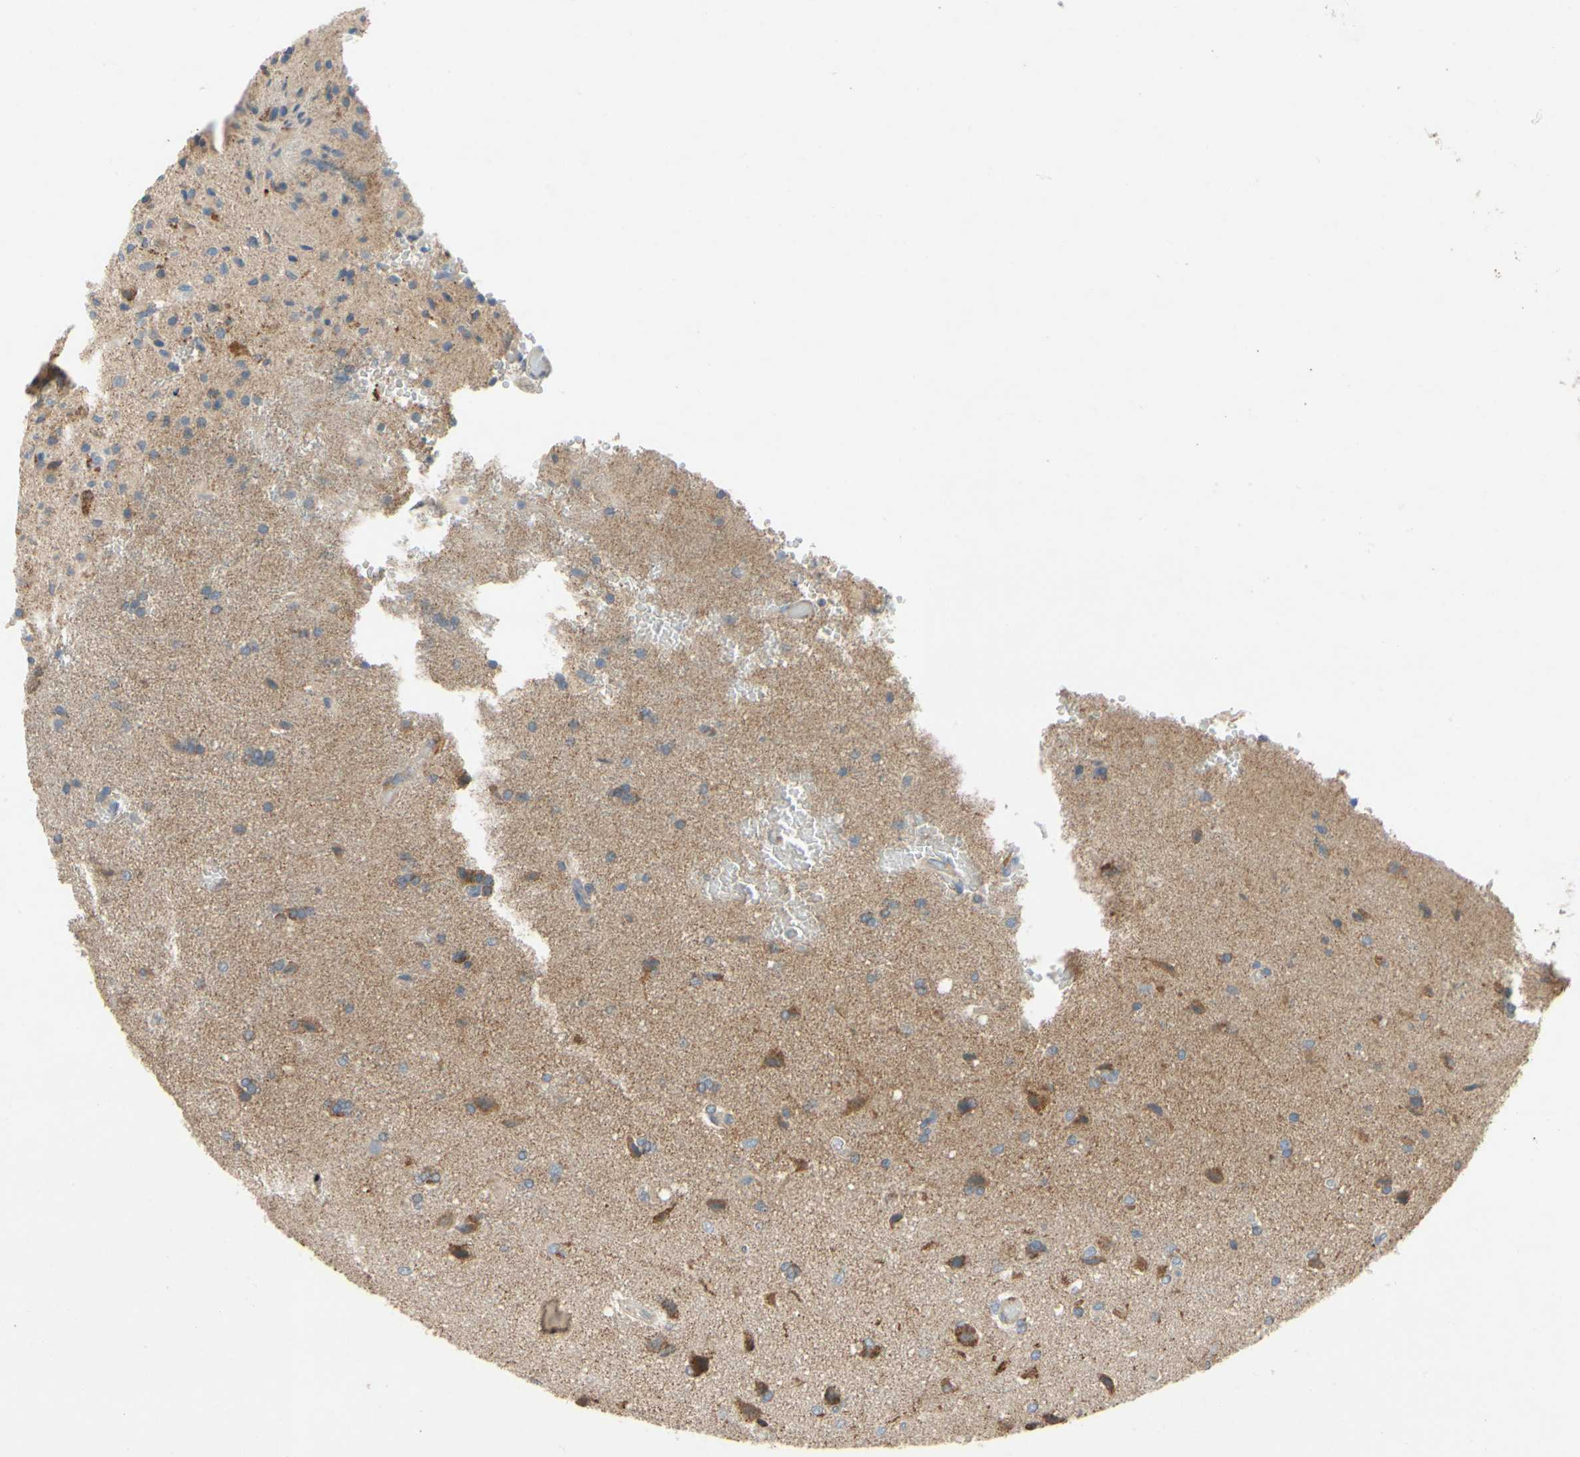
{"staining": {"intensity": "moderate", "quantity": "25%-75%", "location": "cytoplasmic/membranous"}, "tissue": "glioma", "cell_type": "Tumor cells", "image_type": "cancer", "snomed": [{"axis": "morphology", "description": "Glioma, malignant, High grade"}, {"axis": "topography", "description": "Brain"}], "caption": "Immunohistochemical staining of glioma demonstrates medium levels of moderate cytoplasmic/membranous positivity in about 25%-75% of tumor cells.", "gene": "KLHDC8B", "patient": {"sex": "male", "age": 71}}